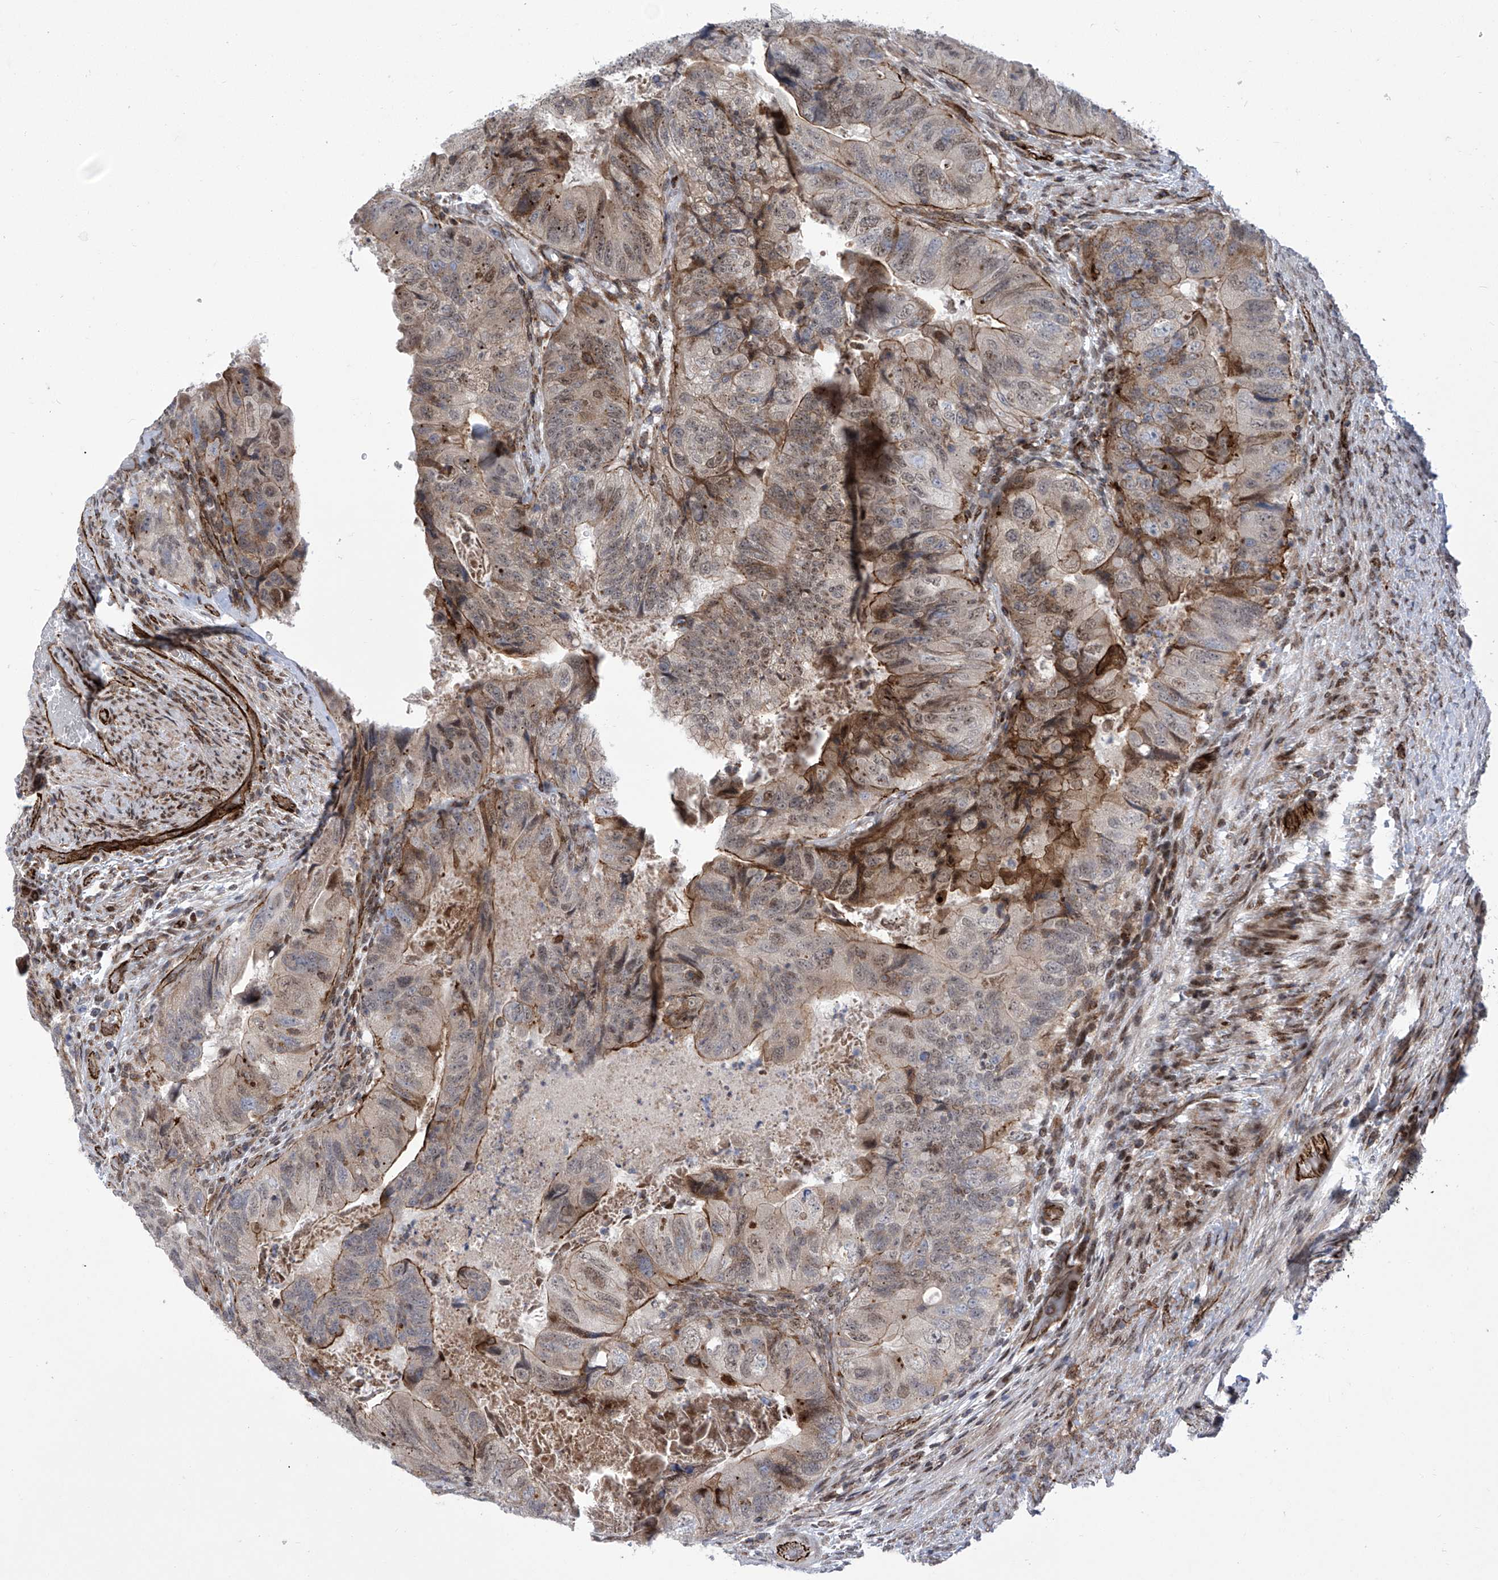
{"staining": {"intensity": "moderate", "quantity": "25%-75%", "location": "cytoplasmic/membranous,nuclear"}, "tissue": "colorectal cancer", "cell_type": "Tumor cells", "image_type": "cancer", "snomed": [{"axis": "morphology", "description": "Adenocarcinoma, NOS"}, {"axis": "topography", "description": "Rectum"}], "caption": "Brown immunohistochemical staining in human colorectal adenocarcinoma exhibits moderate cytoplasmic/membranous and nuclear staining in about 25%-75% of tumor cells.", "gene": "CEP290", "patient": {"sex": "male", "age": 63}}